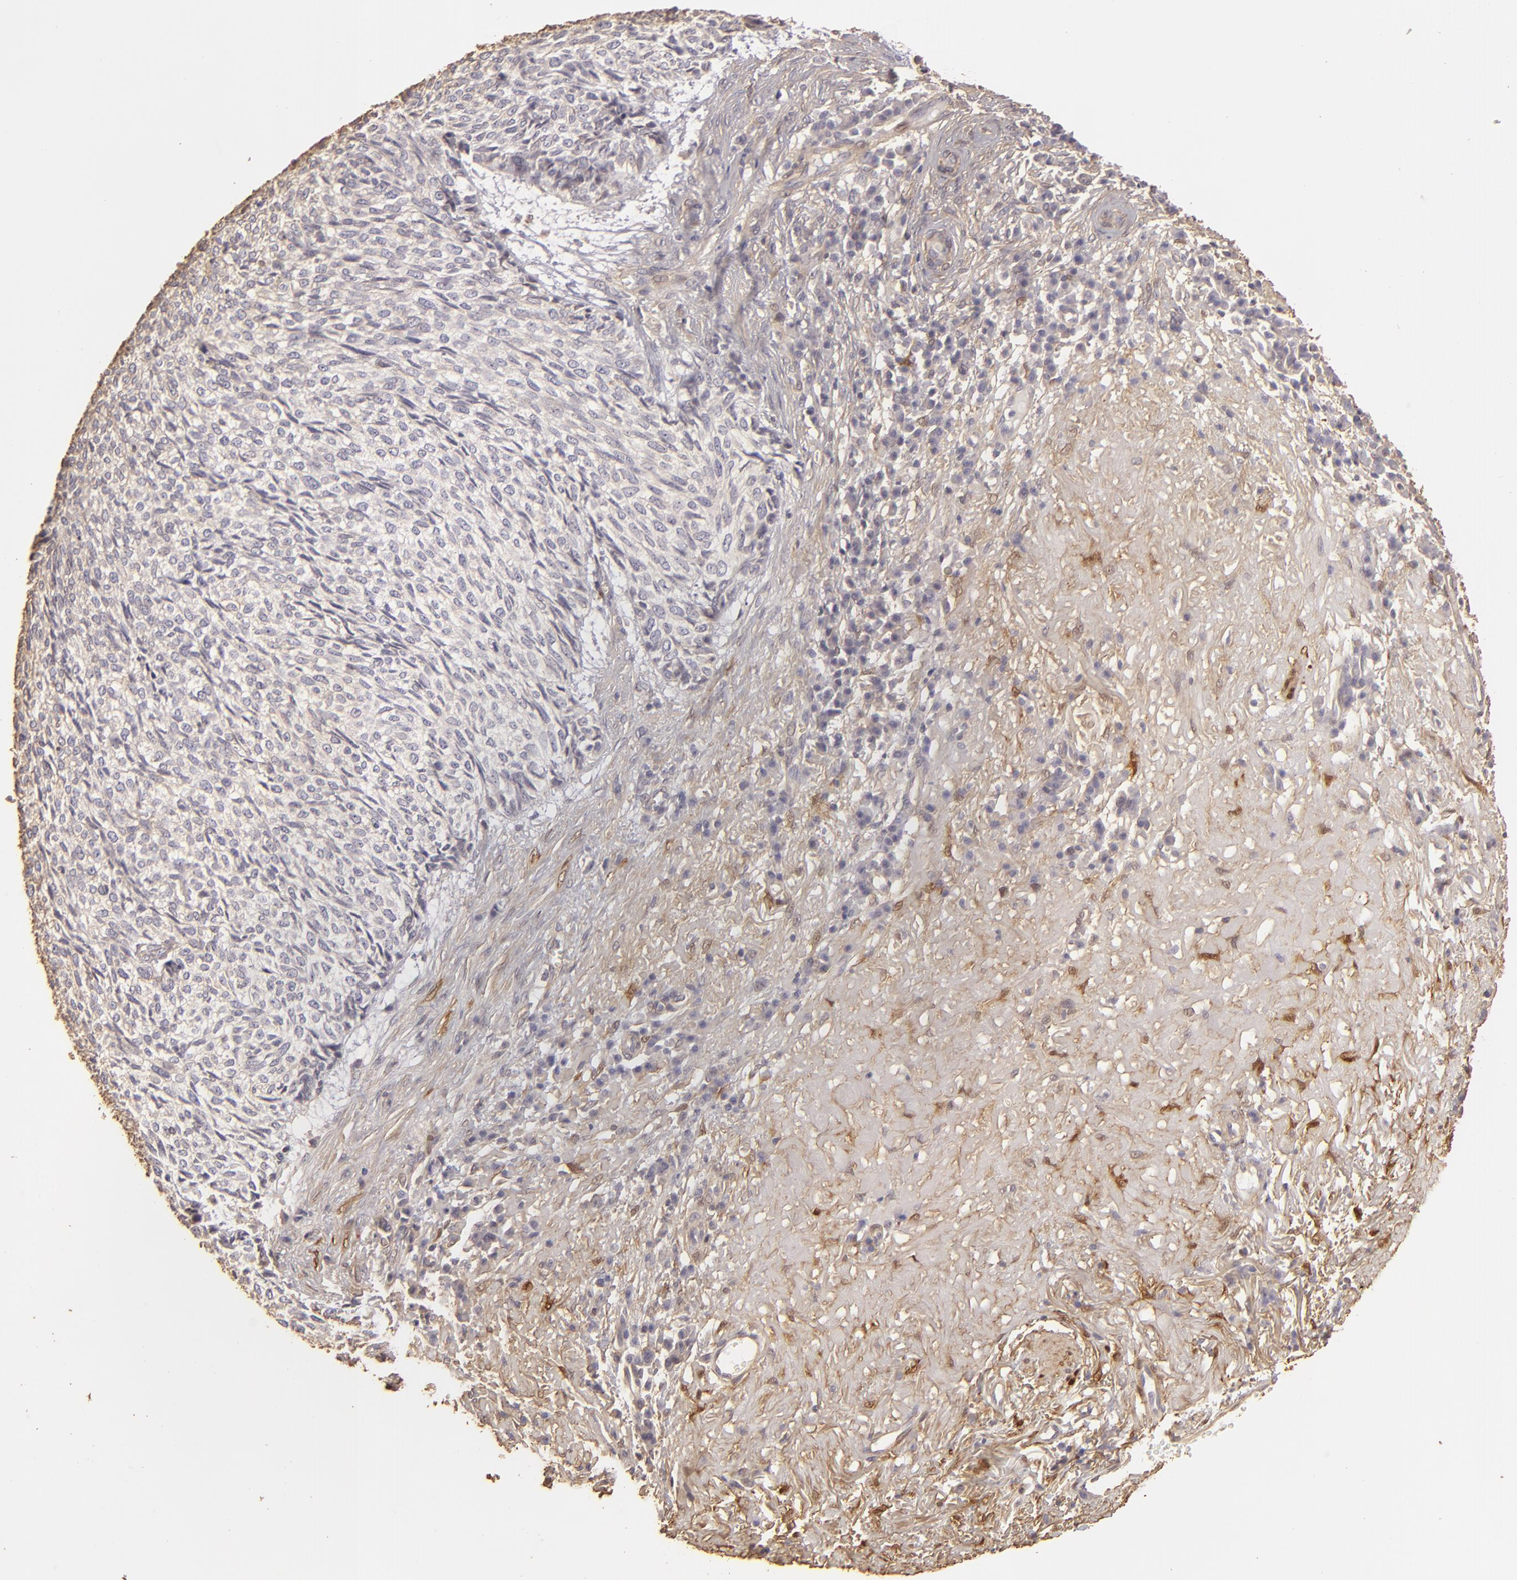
{"staining": {"intensity": "negative", "quantity": "none", "location": "none"}, "tissue": "skin cancer", "cell_type": "Tumor cells", "image_type": "cancer", "snomed": [{"axis": "morphology", "description": "Basal cell carcinoma"}, {"axis": "topography", "description": "Skin"}], "caption": "Immunohistochemistry histopathology image of human skin cancer stained for a protein (brown), which shows no staining in tumor cells.", "gene": "HSPB6", "patient": {"sex": "female", "age": 89}}